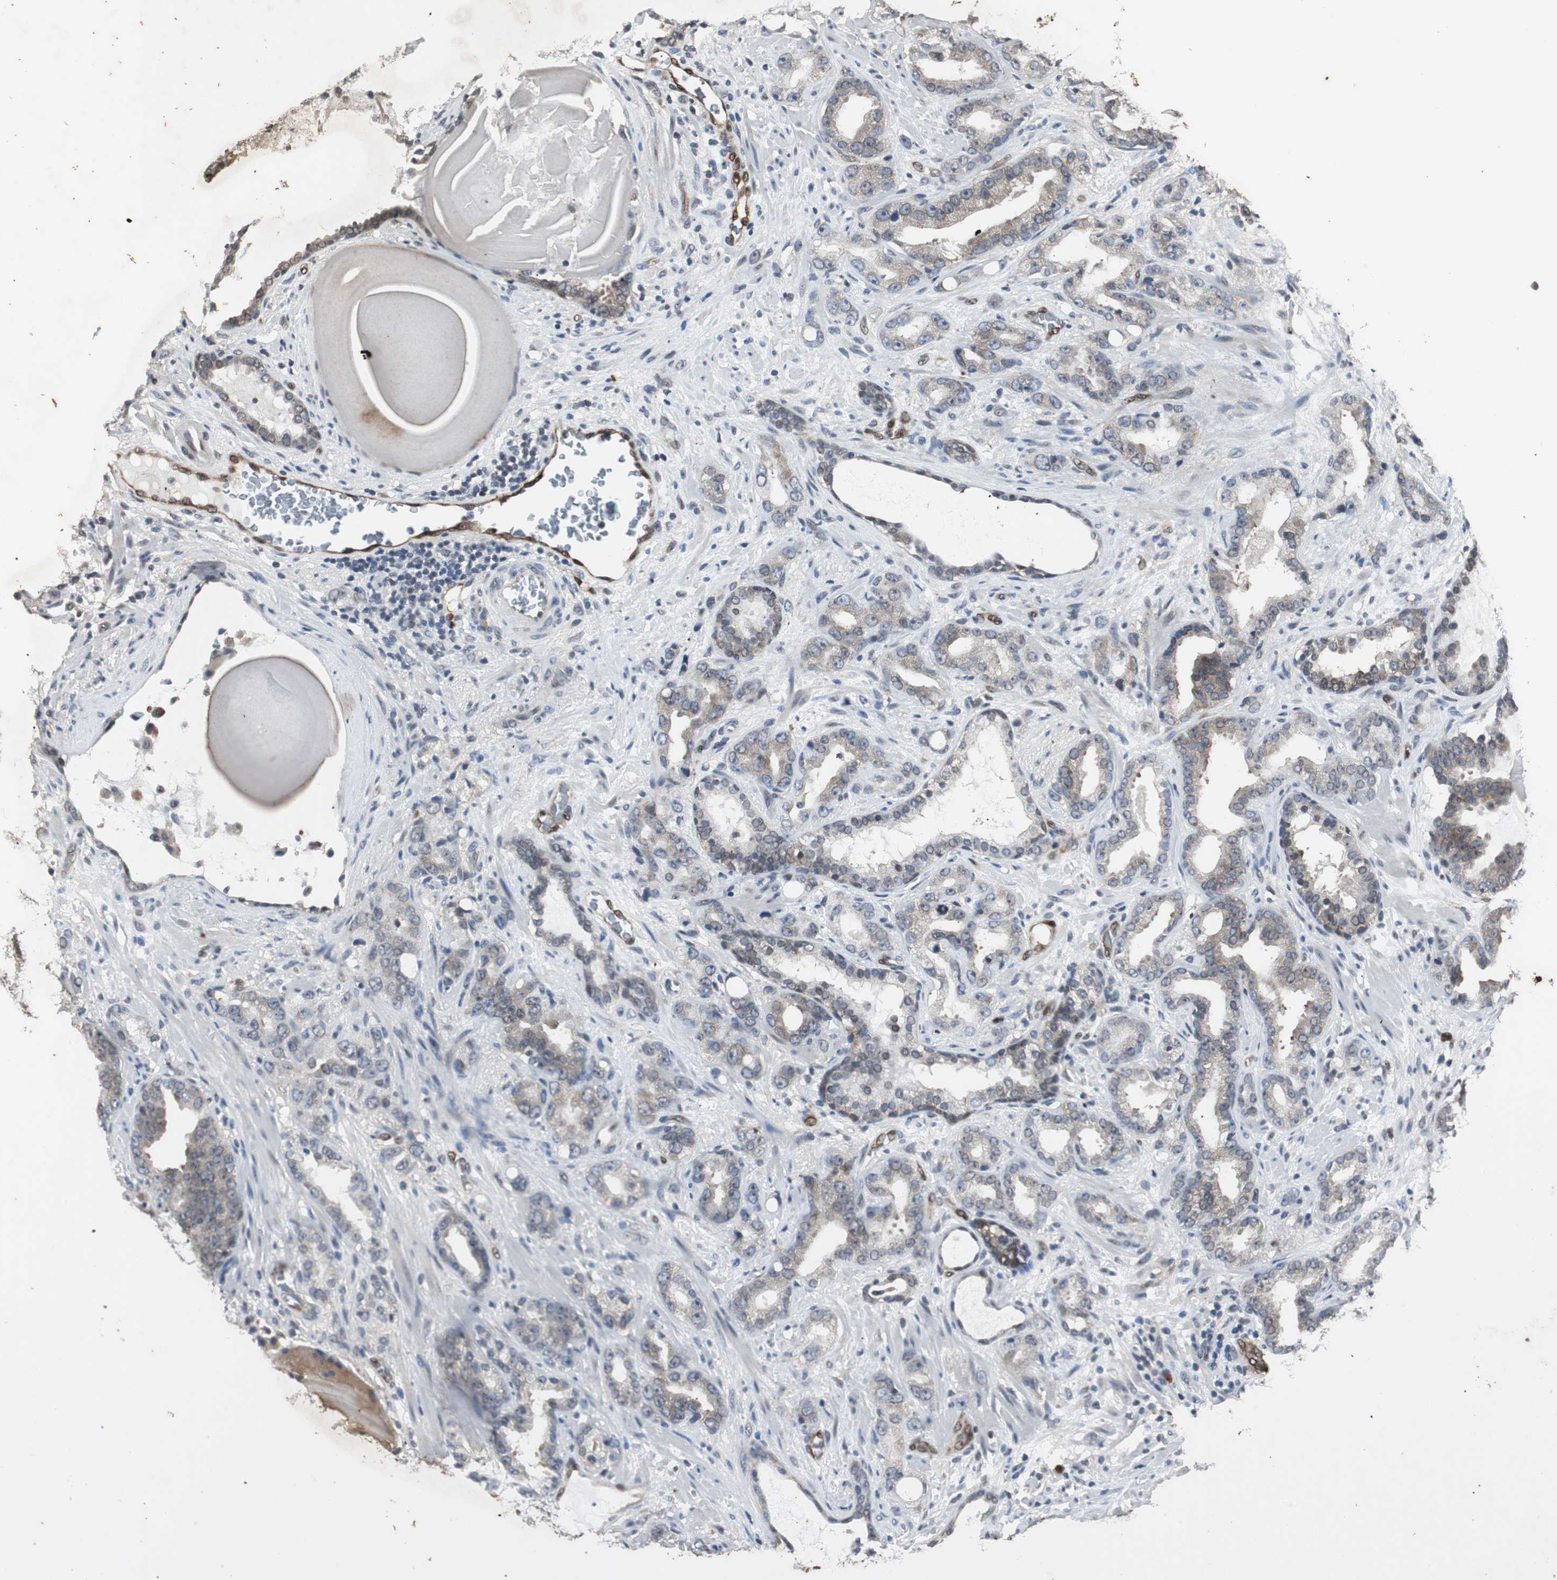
{"staining": {"intensity": "weak", "quantity": "<25%", "location": "cytoplasmic/membranous"}, "tissue": "prostate cancer", "cell_type": "Tumor cells", "image_type": "cancer", "snomed": [{"axis": "morphology", "description": "Adenocarcinoma, Low grade"}, {"axis": "topography", "description": "Prostate"}], "caption": "This is an immunohistochemistry (IHC) image of adenocarcinoma (low-grade) (prostate). There is no staining in tumor cells.", "gene": "SMAD1", "patient": {"sex": "male", "age": 63}}